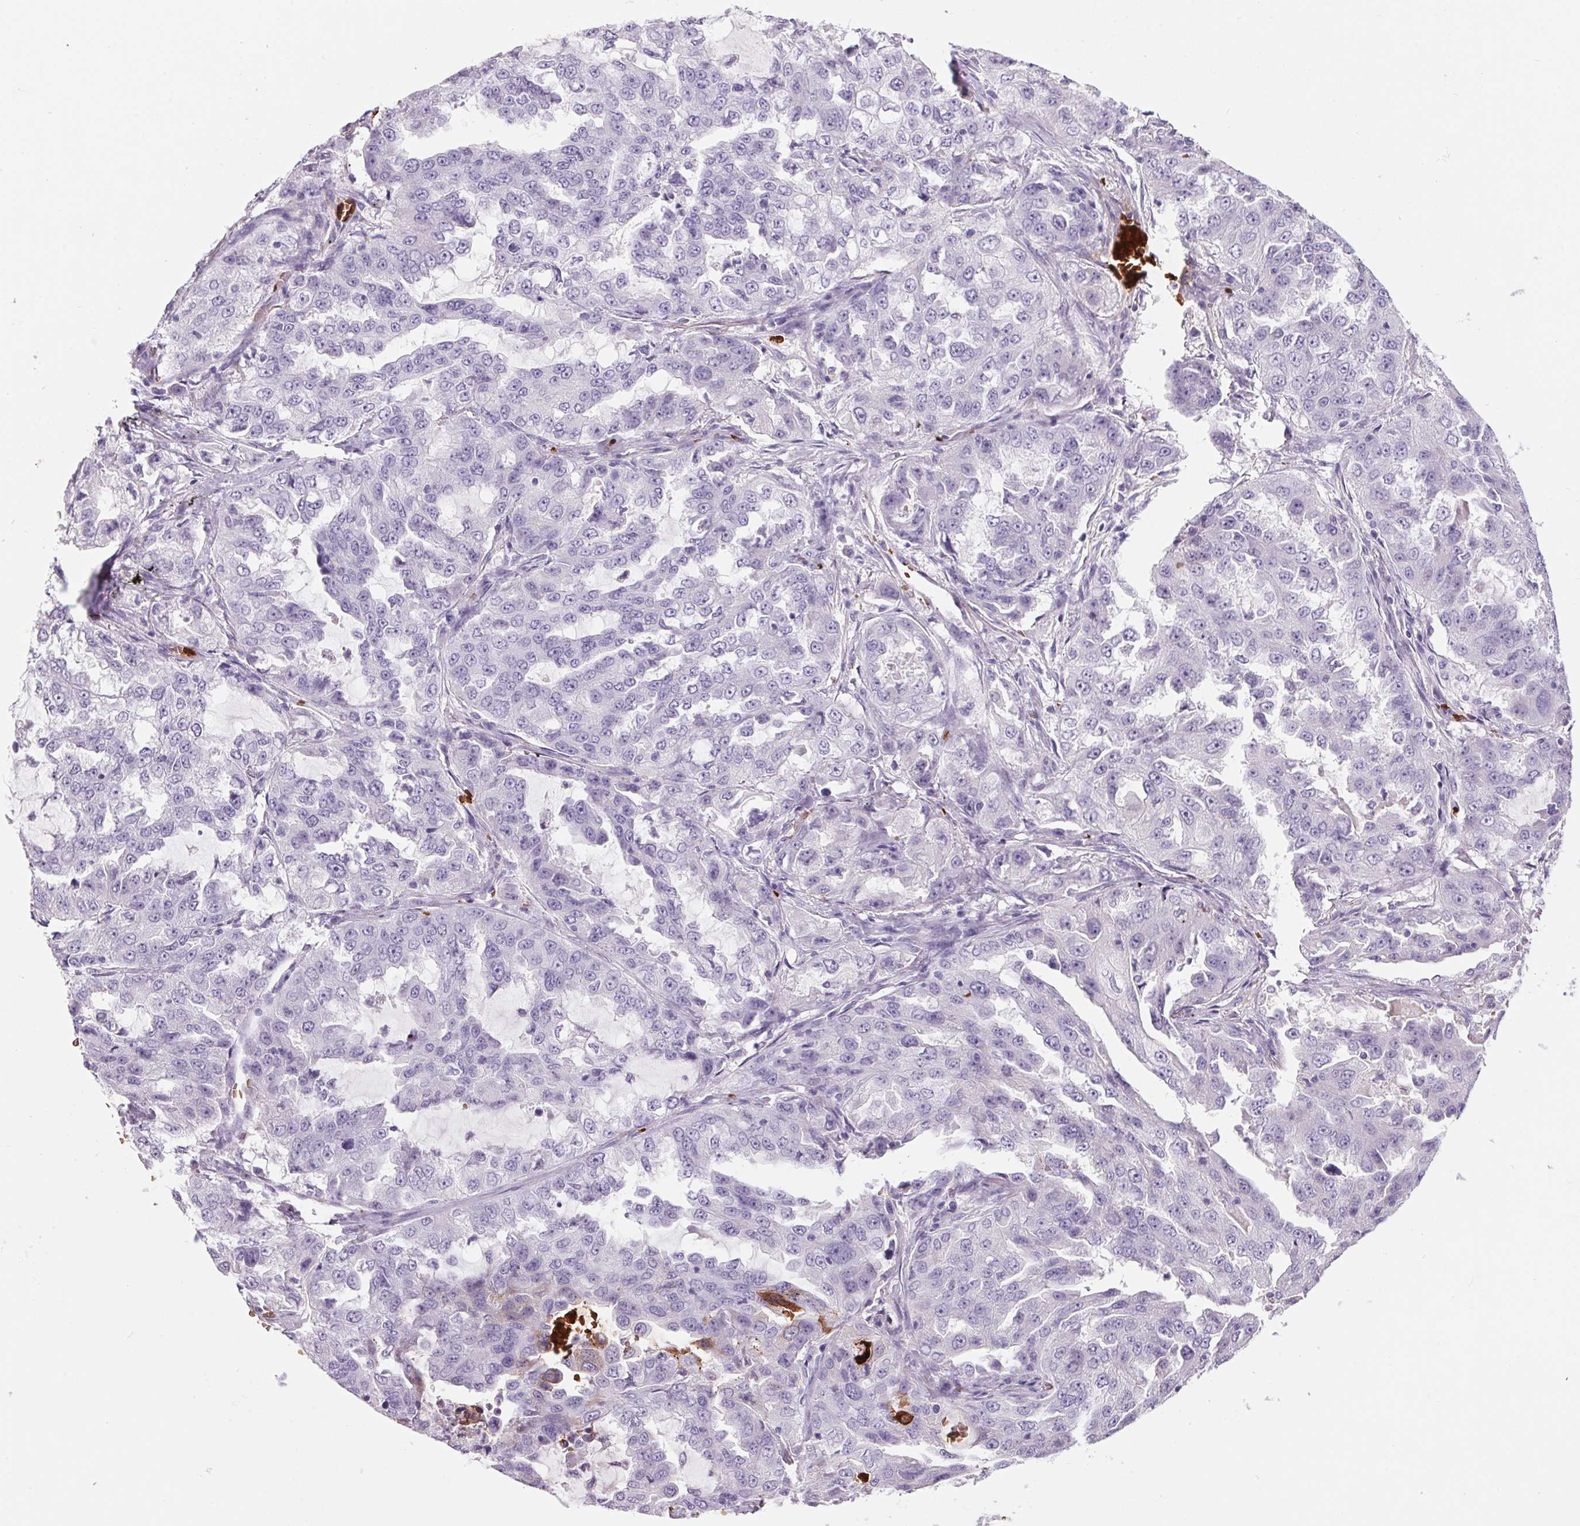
{"staining": {"intensity": "negative", "quantity": "none", "location": "none"}, "tissue": "lung cancer", "cell_type": "Tumor cells", "image_type": "cancer", "snomed": [{"axis": "morphology", "description": "Adenocarcinoma, NOS"}, {"axis": "topography", "description": "Lung"}], "caption": "The image exhibits no staining of tumor cells in lung adenocarcinoma.", "gene": "HBQ1", "patient": {"sex": "female", "age": 61}}